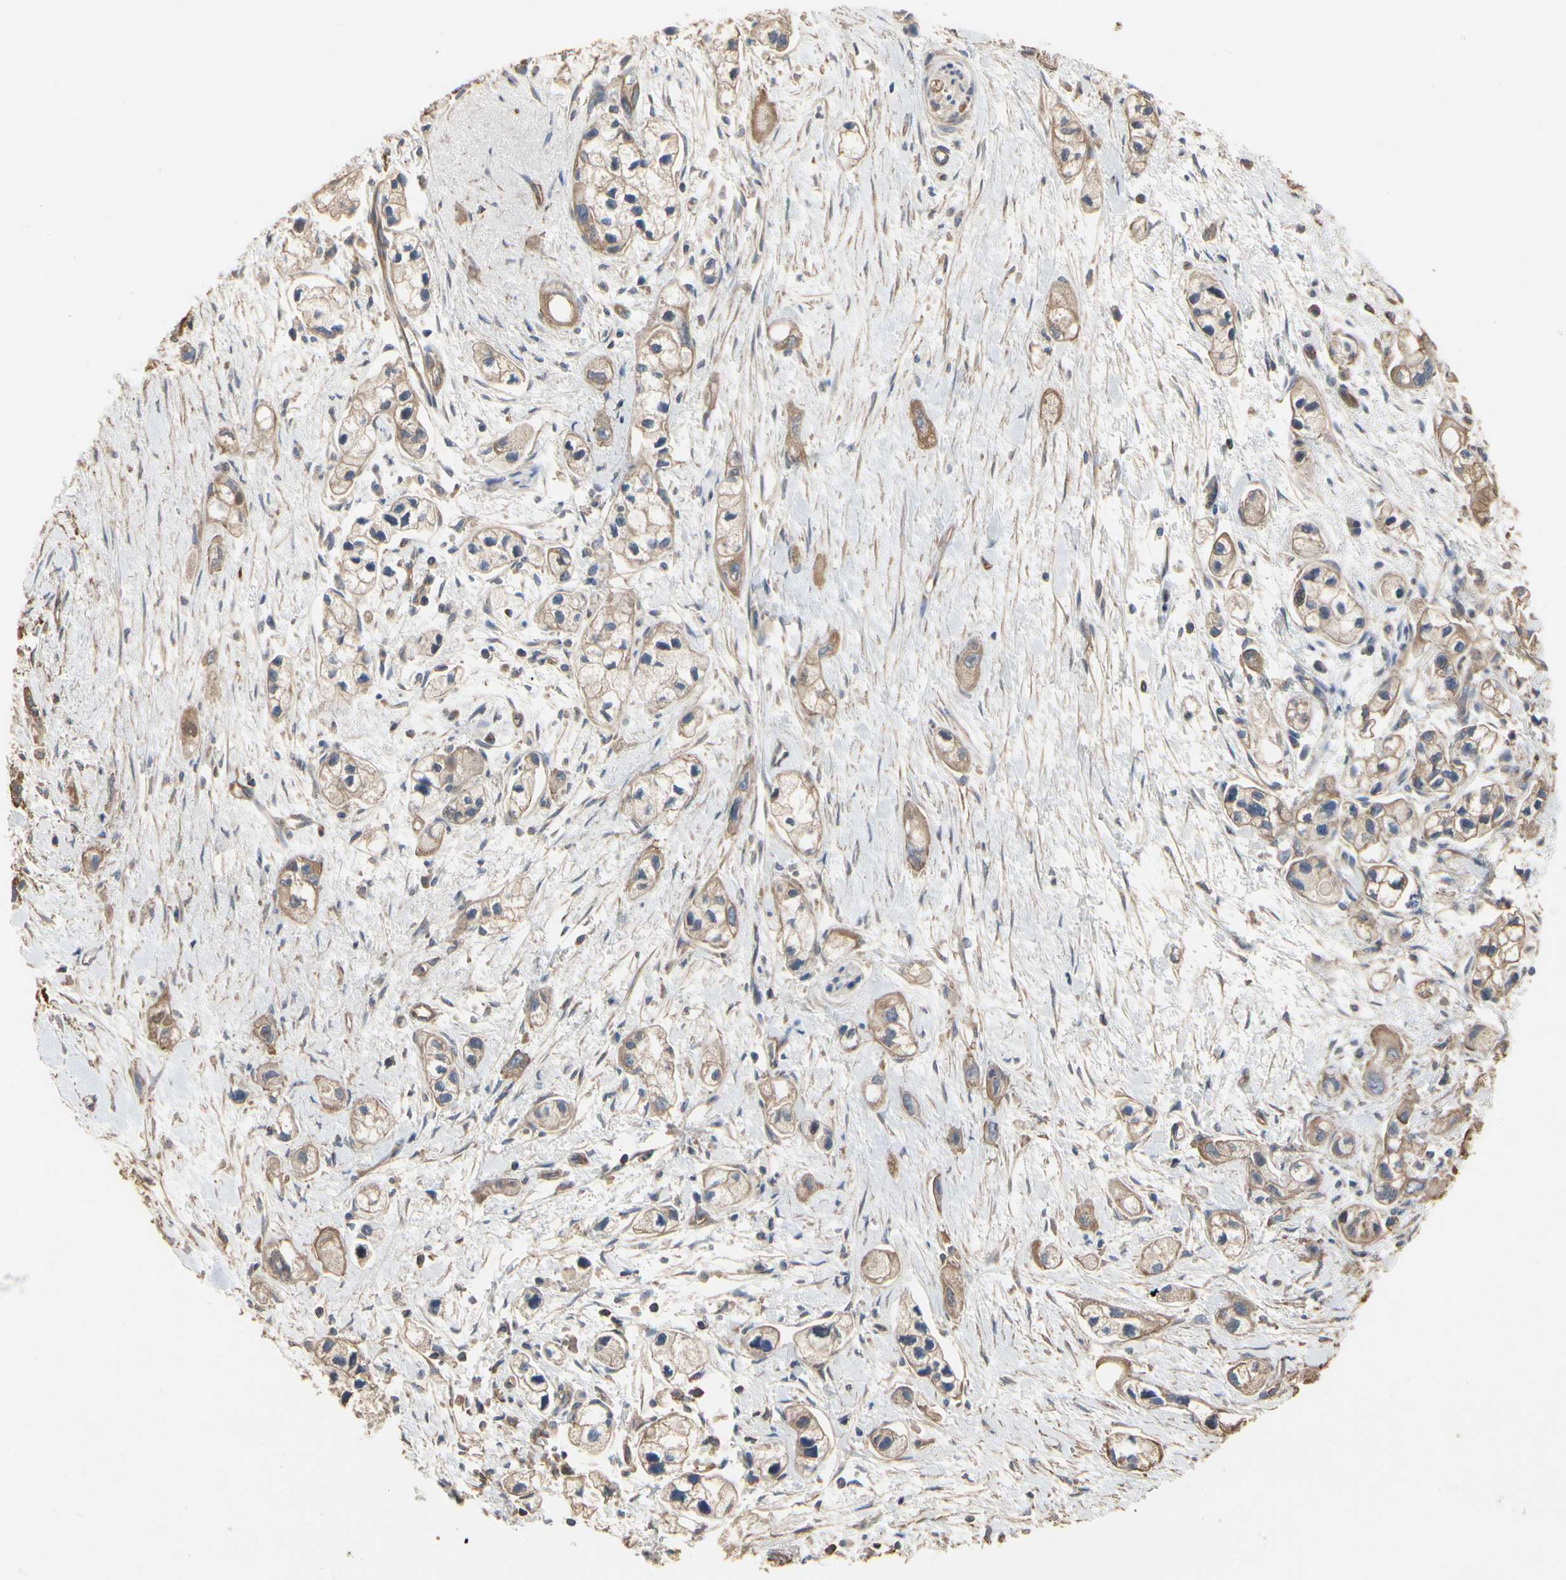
{"staining": {"intensity": "moderate", "quantity": ">75%", "location": "cytoplasmic/membranous"}, "tissue": "pancreatic cancer", "cell_type": "Tumor cells", "image_type": "cancer", "snomed": [{"axis": "morphology", "description": "Adenocarcinoma, NOS"}, {"axis": "topography", "description": "Pancreas"}], "caption": "A high-resolution photomicrograph shows IHC staining of adenocarcinoma (pancreatic), which shows moderate cytoplasmic/membranous positivity in about >75% of tumor cells.", "gene": "PDZK1", "patient": {"sex": "male", "age": 74}}